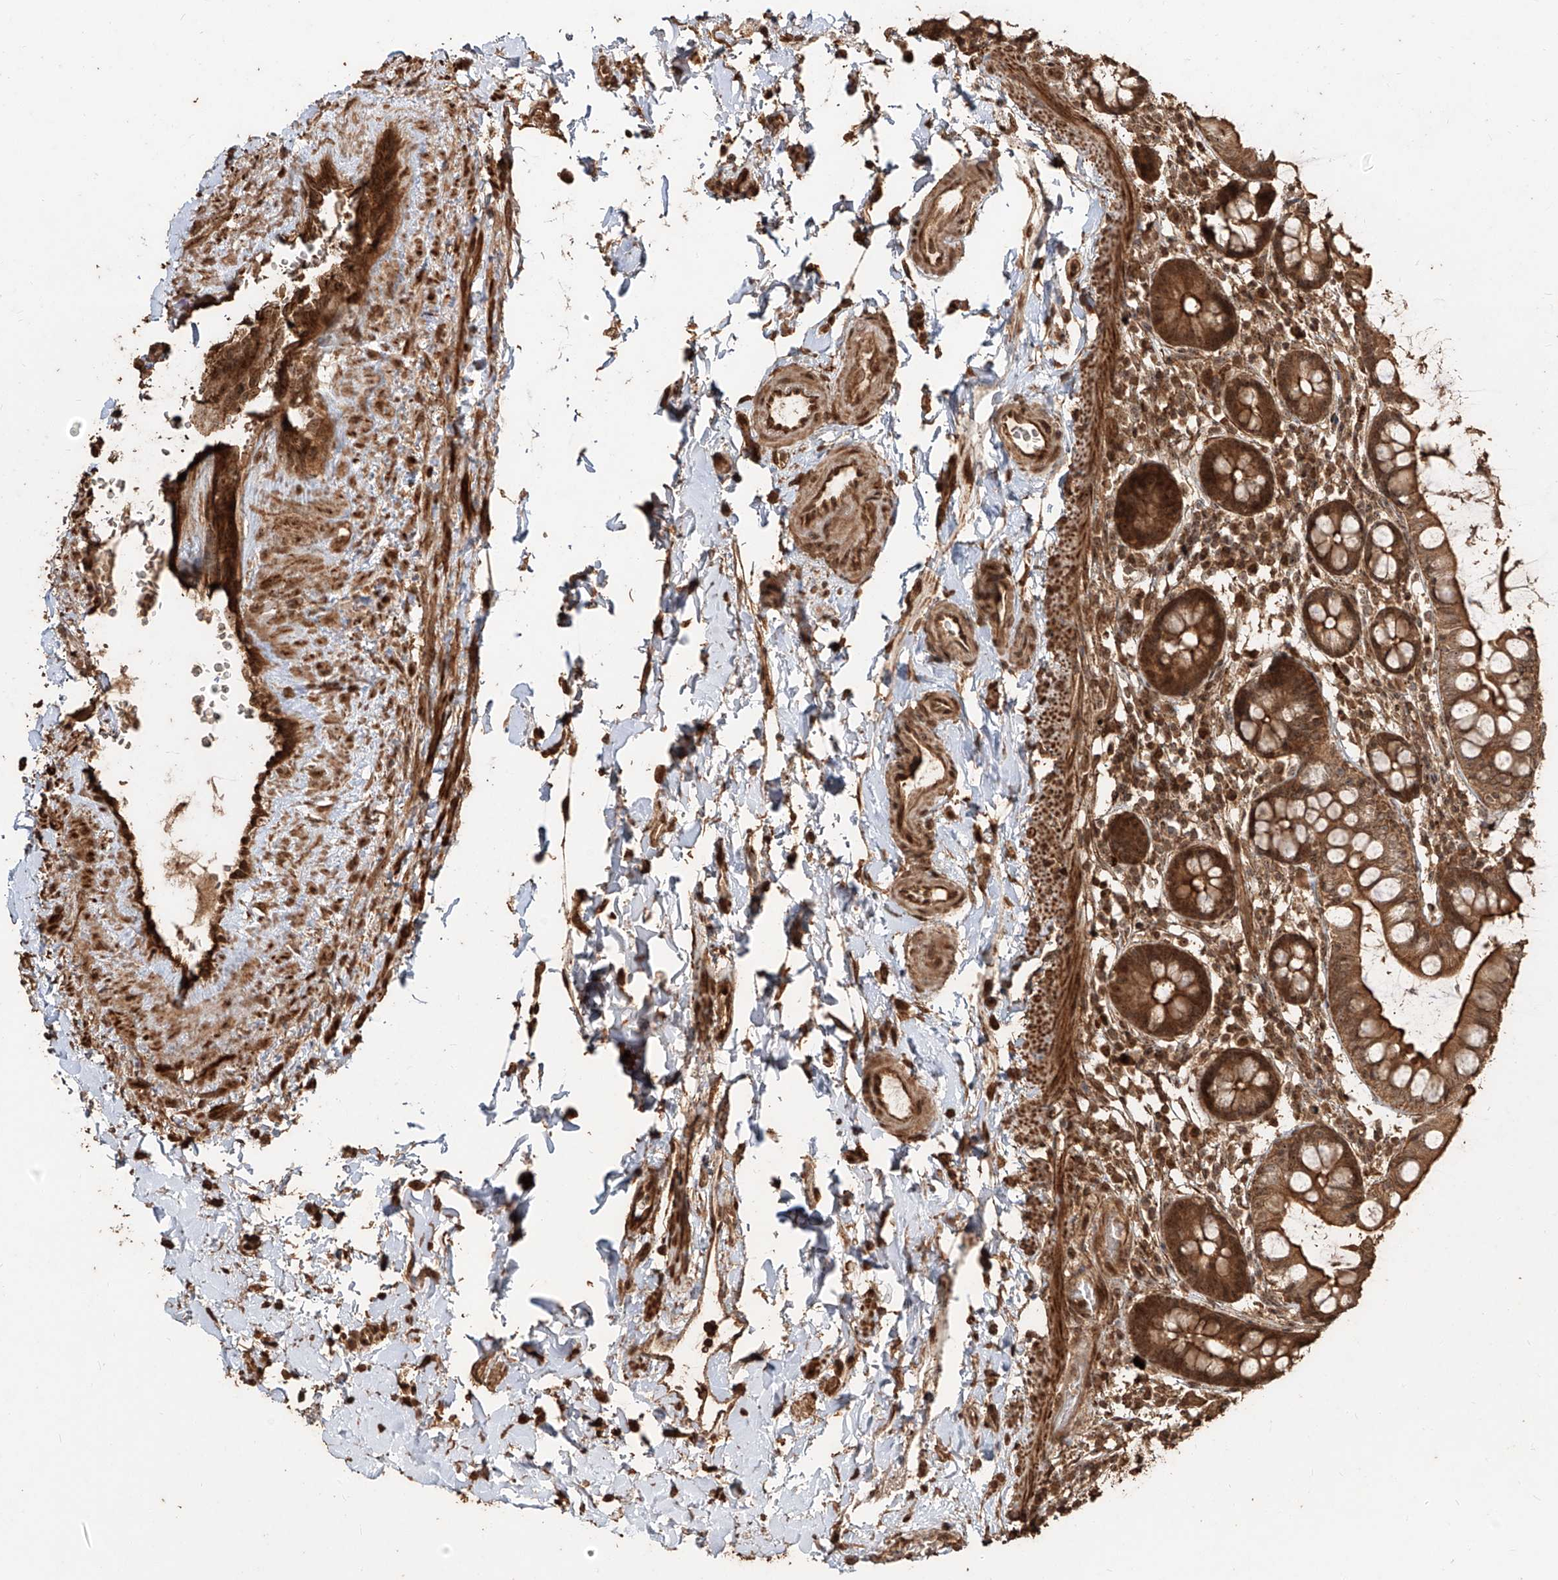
{"staining": {"intensity": "strong", "quantity": ">75%", "location": "cytoplasmic/membranous,nuclear"}, "tissue": "small intestine", "cell_type": "Glandular cells", "image_type": "normal", "snomed": [{"axis": "morphology", "description": "Normal tissue, NOS"}, {"axis": "topography", "description": "Small intestine"}], "caption": "Immunohistochemistry (IHC) of unremarkable human small intestine demonstrates high levels of strong cytoplasmic/membranous,nuclear positivity in about >75% of glandular cells. (DAB (3,3'-diaminobenzidine) = brown stain, brightfield microscopy at high magnification).", "gene": "ZNF660", "patient": {"sex": "female", "age": 84}}